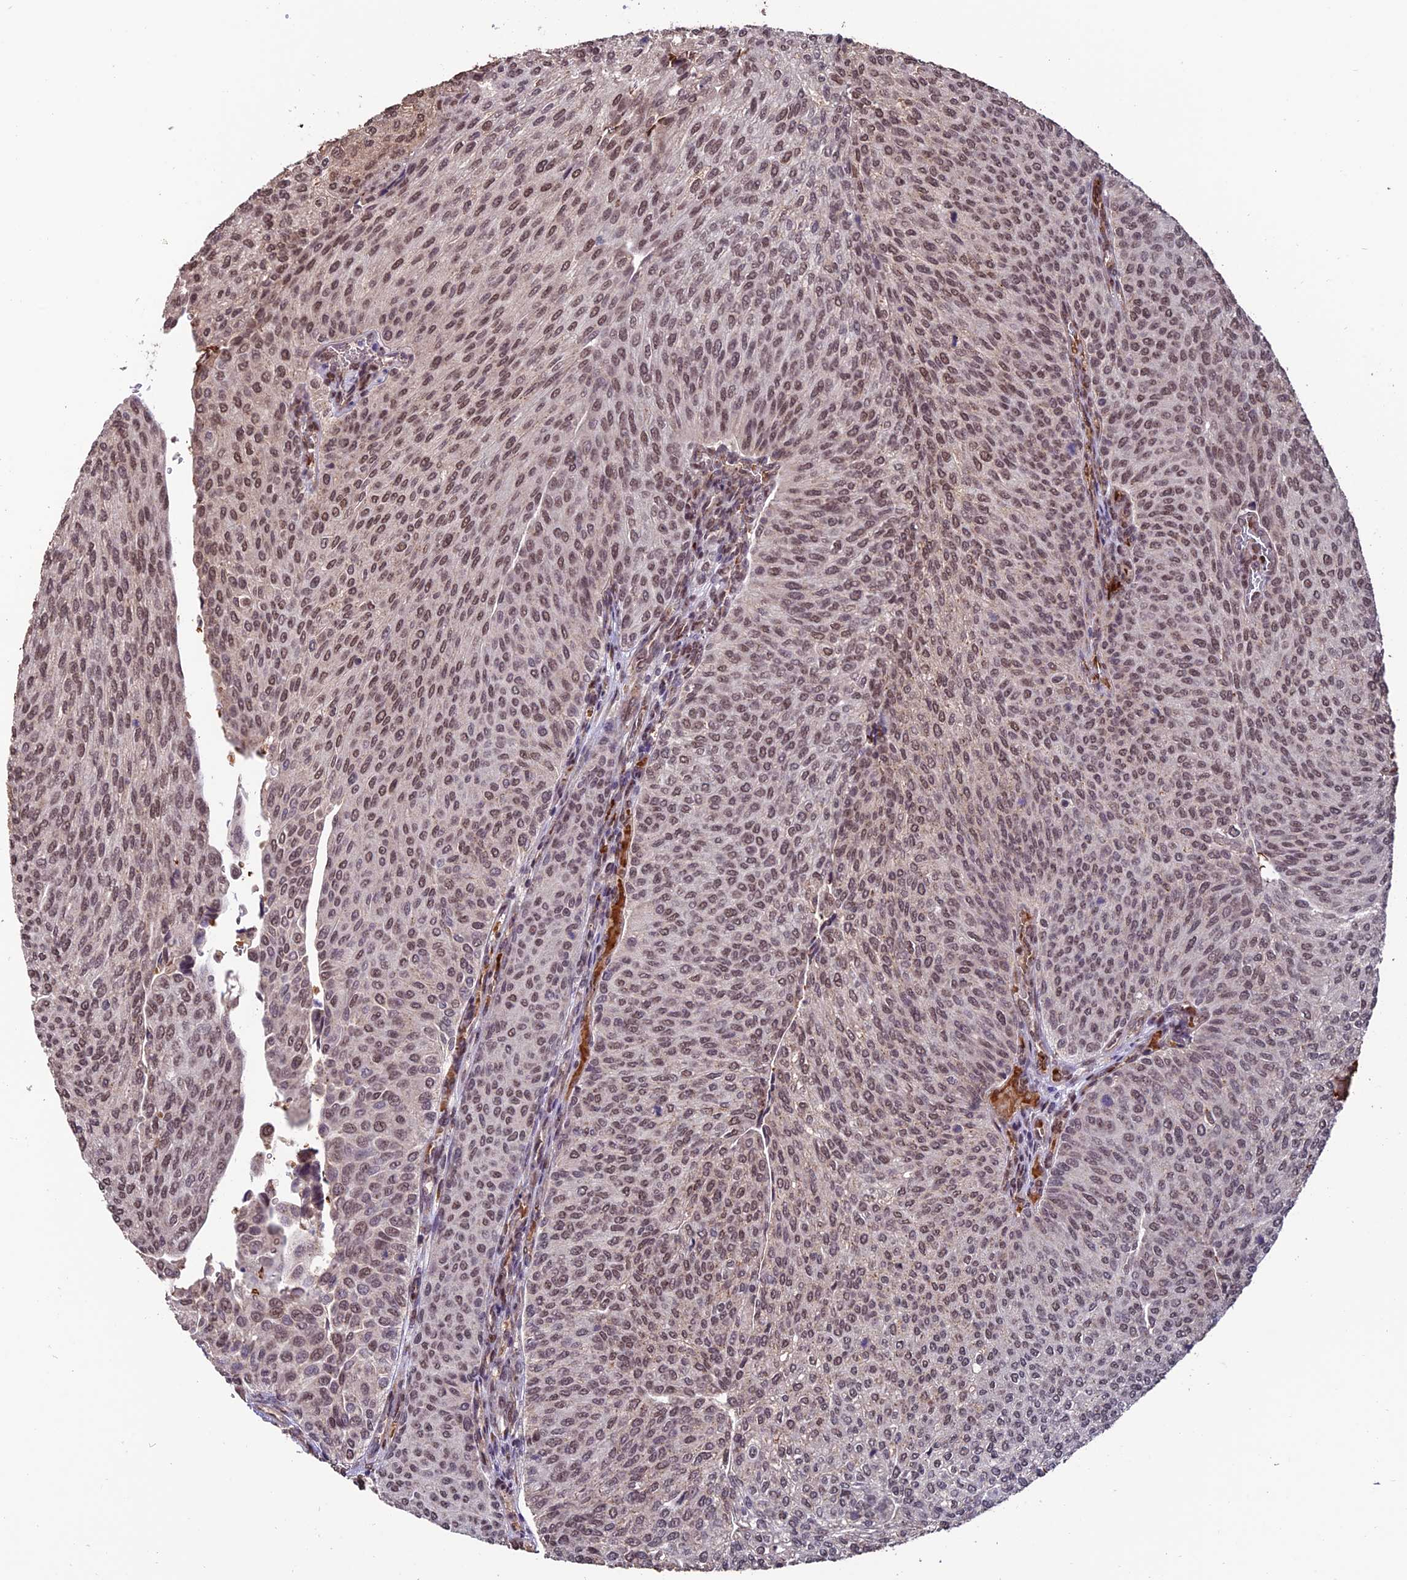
{"staining": {"intensity": "moderate", "quantity": ">75%", "location": "nuclear"}, "tissue": "urothelial cancer", "cell_type": "Tumor cells", "image_type": "cancer", "snomed": [{"axis": "morphology", "description": "Urothelial carcinoma, High grade"}, {"axis": "topography", "description": "Urinary bladder"}], "caption": "Immunohistochemical staining of urothelial carcinoma (high-grade) demonstrates moderate nuclear protein positivity in about >75% of tumor cells. (Stains: DAB in brown, nuclei in blue, Microscopy: brightfield microscopy at high magnification).", "gene": "CABIN1", "patient": {"sex": "female", "age": 79}}